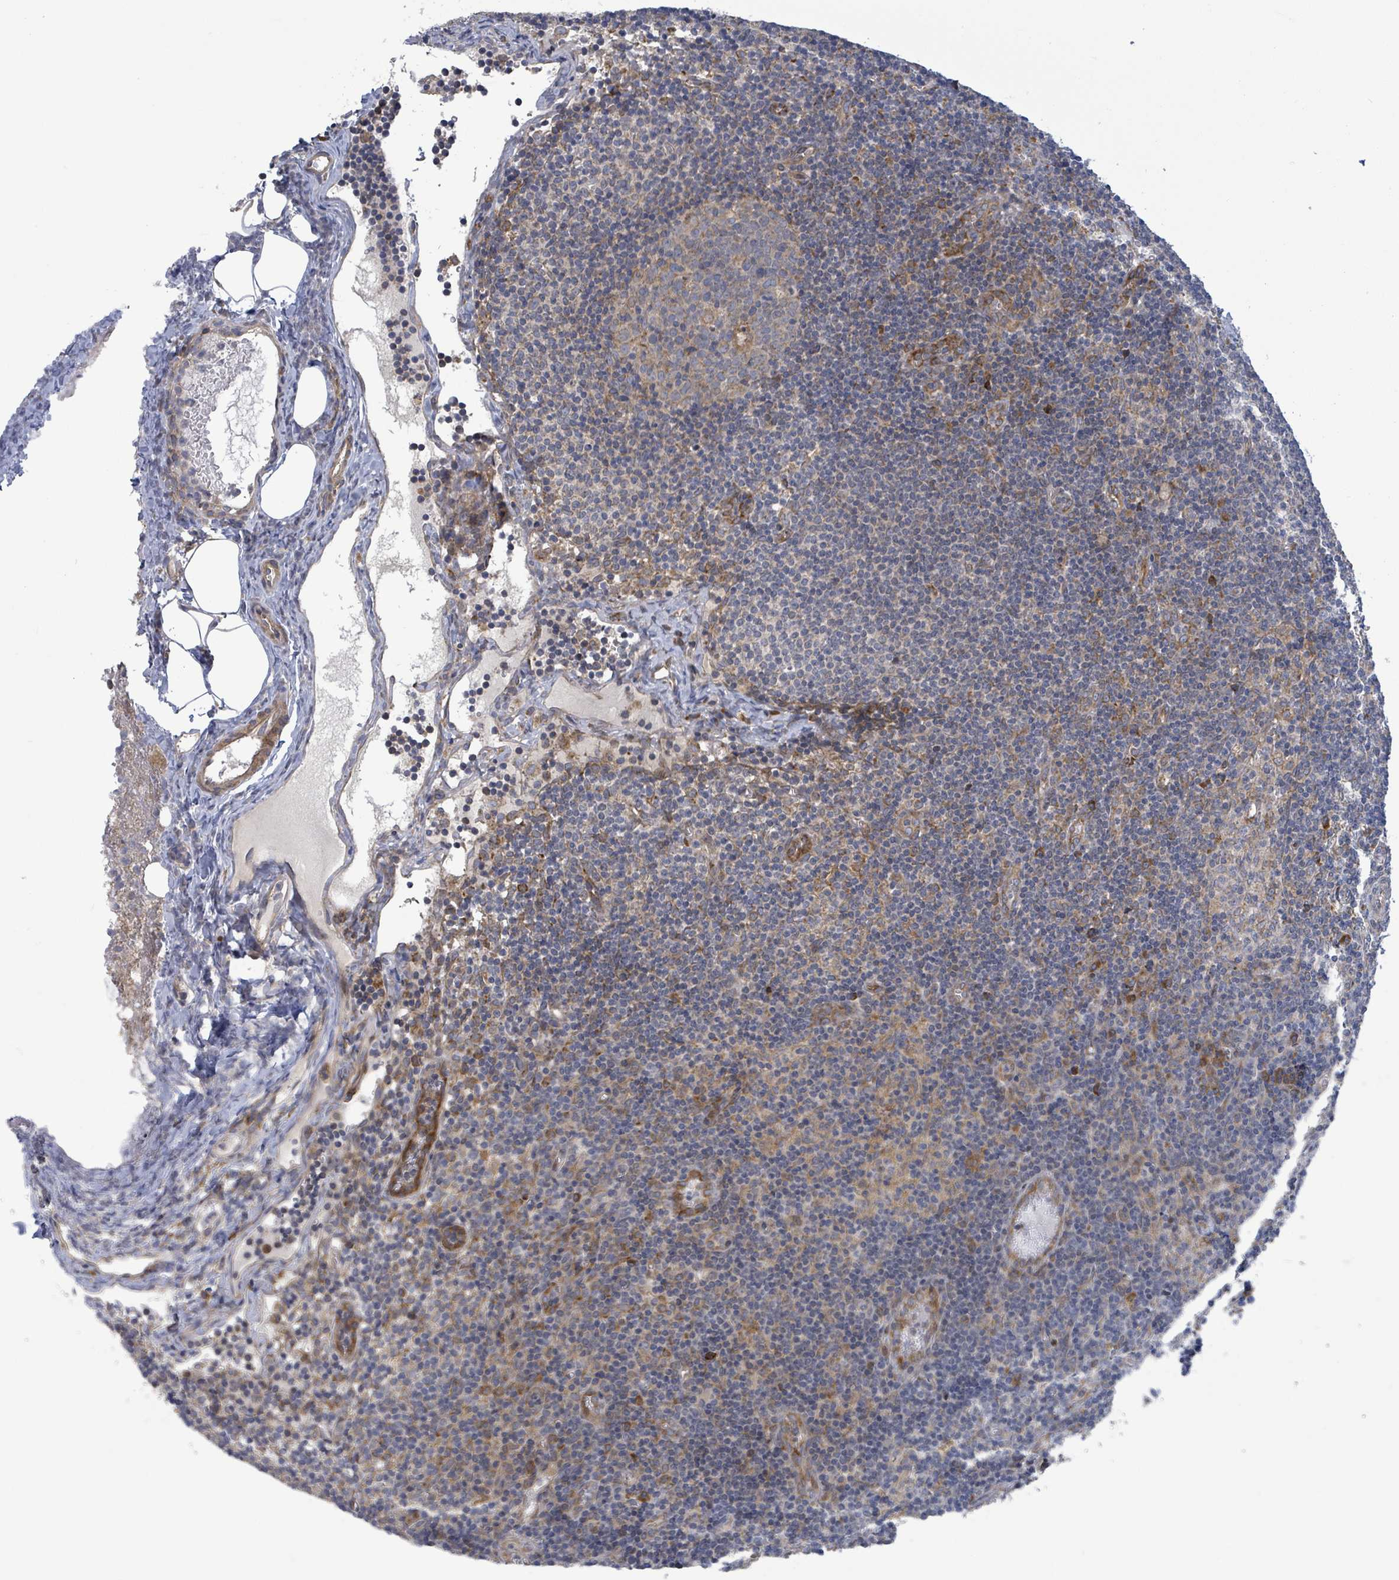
{"staining": {"intensity": "weak", "quantity": "<25%", "location": "cytoplasmic/membranous"}, "tissue": "lymph node", "cell_type": "Germinal center cells", "image_type": "normal", "snomed": [{"axis": "morphology", "description": "Normal tissue, NOS"}, {"axis": "topography", "description": "Lymph node"}], "caption": "The photomicrograph reveals no staining of germinal center cells in benign lymph node.", "gene": "NOMO1", "patient": {"sex": "female", "age": 37}}